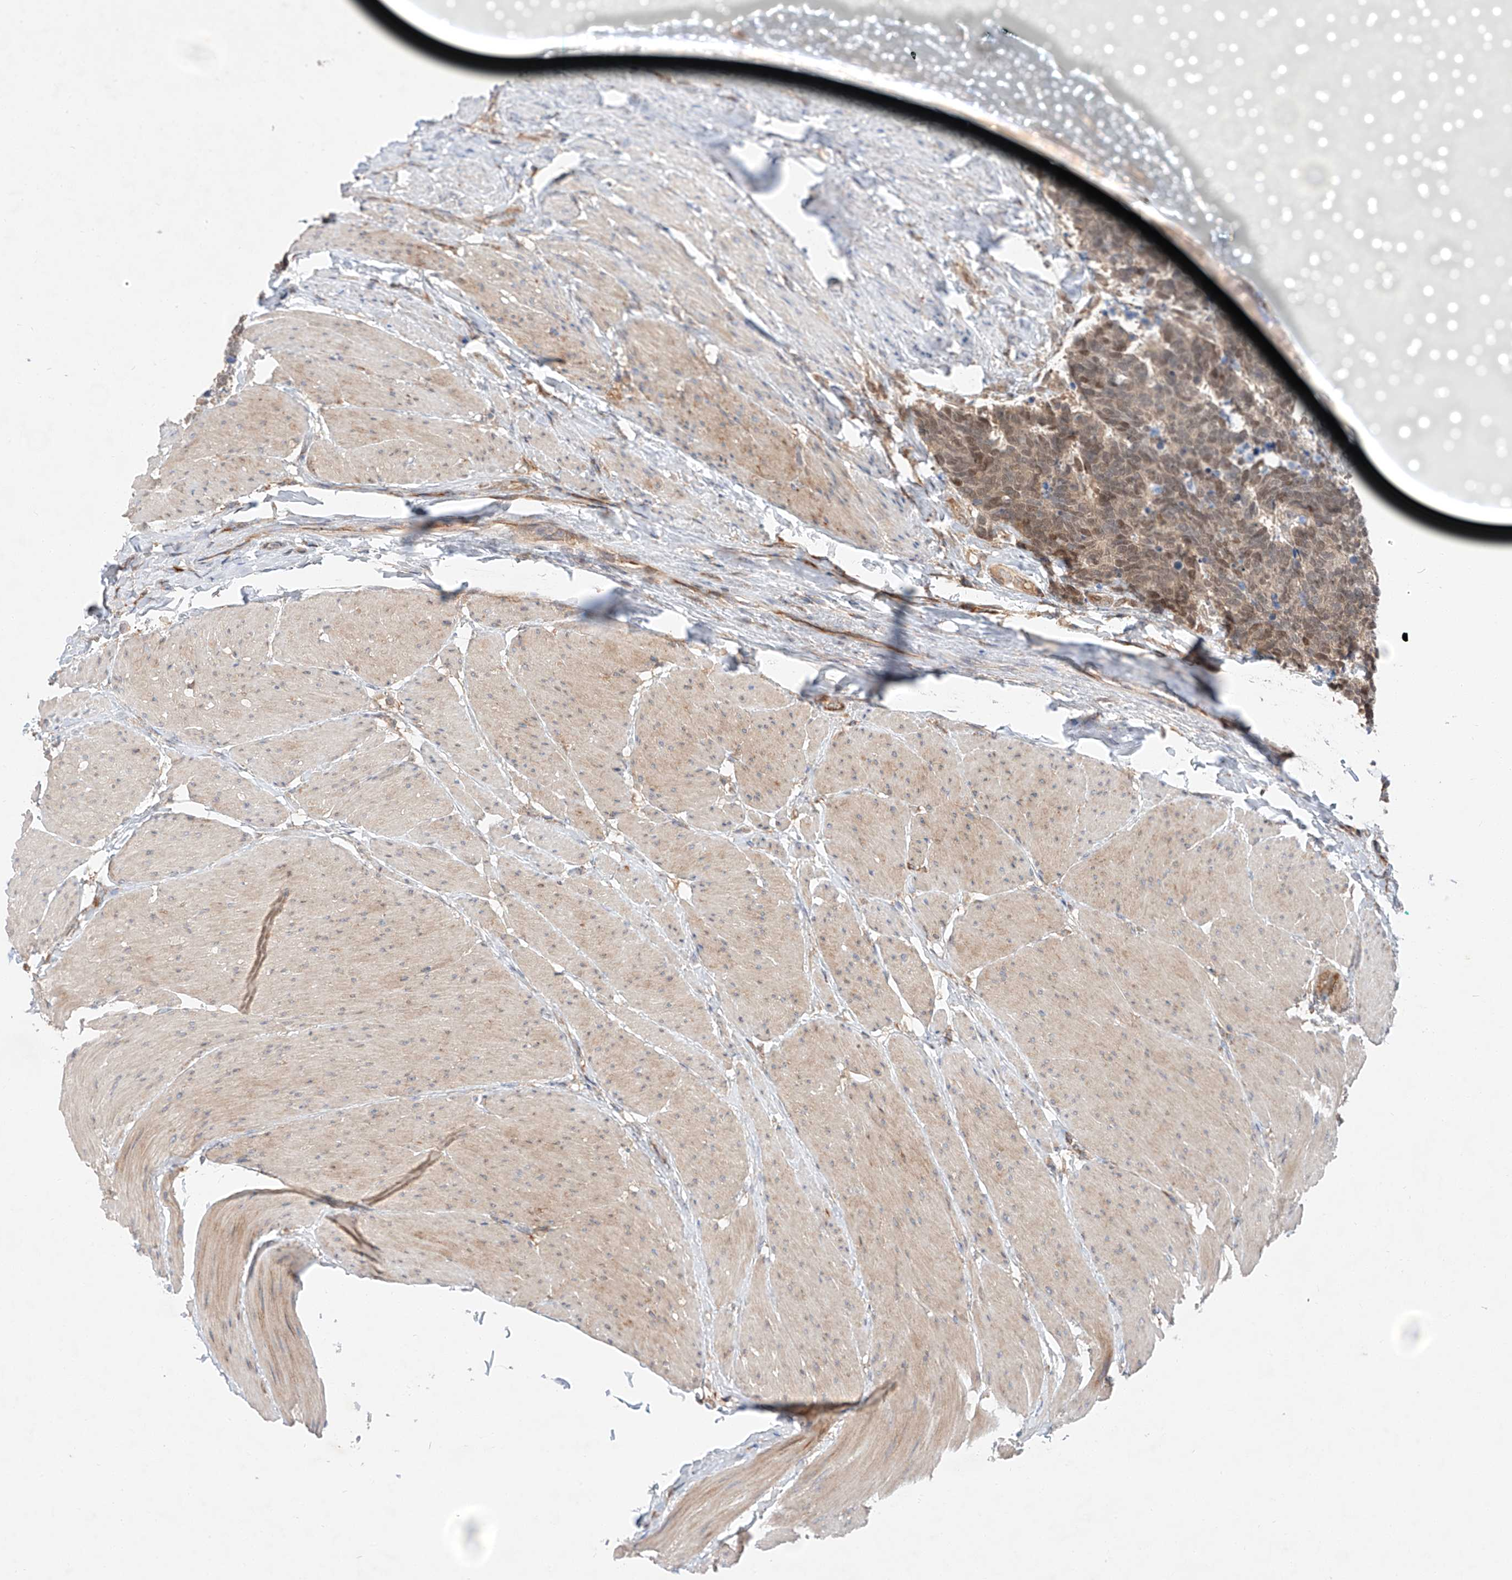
{"staining": {"intensity": "weak", "quantity": ">75%", "location": "cytoplasmic/membranous,nuclear"}, "tissue": "carcinoid", "cell_type": "Tumor cells", "image_type": "cancer", "snomed": [{"axis": "morphology", "description": "Carcinoma, NOS"}, {"axis": "morphology", "description": "Carcinoid, malignant, NOS"}, {"axis": "topography", "description": "Urinary bladder"}], "caption": "Immunohistochemistry (DAB) staining of human carcinoma demonstrates weak cytoplasmic/membranous and nuclear protein staining in about >75% of tumor cells.", "gene": "RUSC1", "patient": {"sex": "male", "age": 57}}